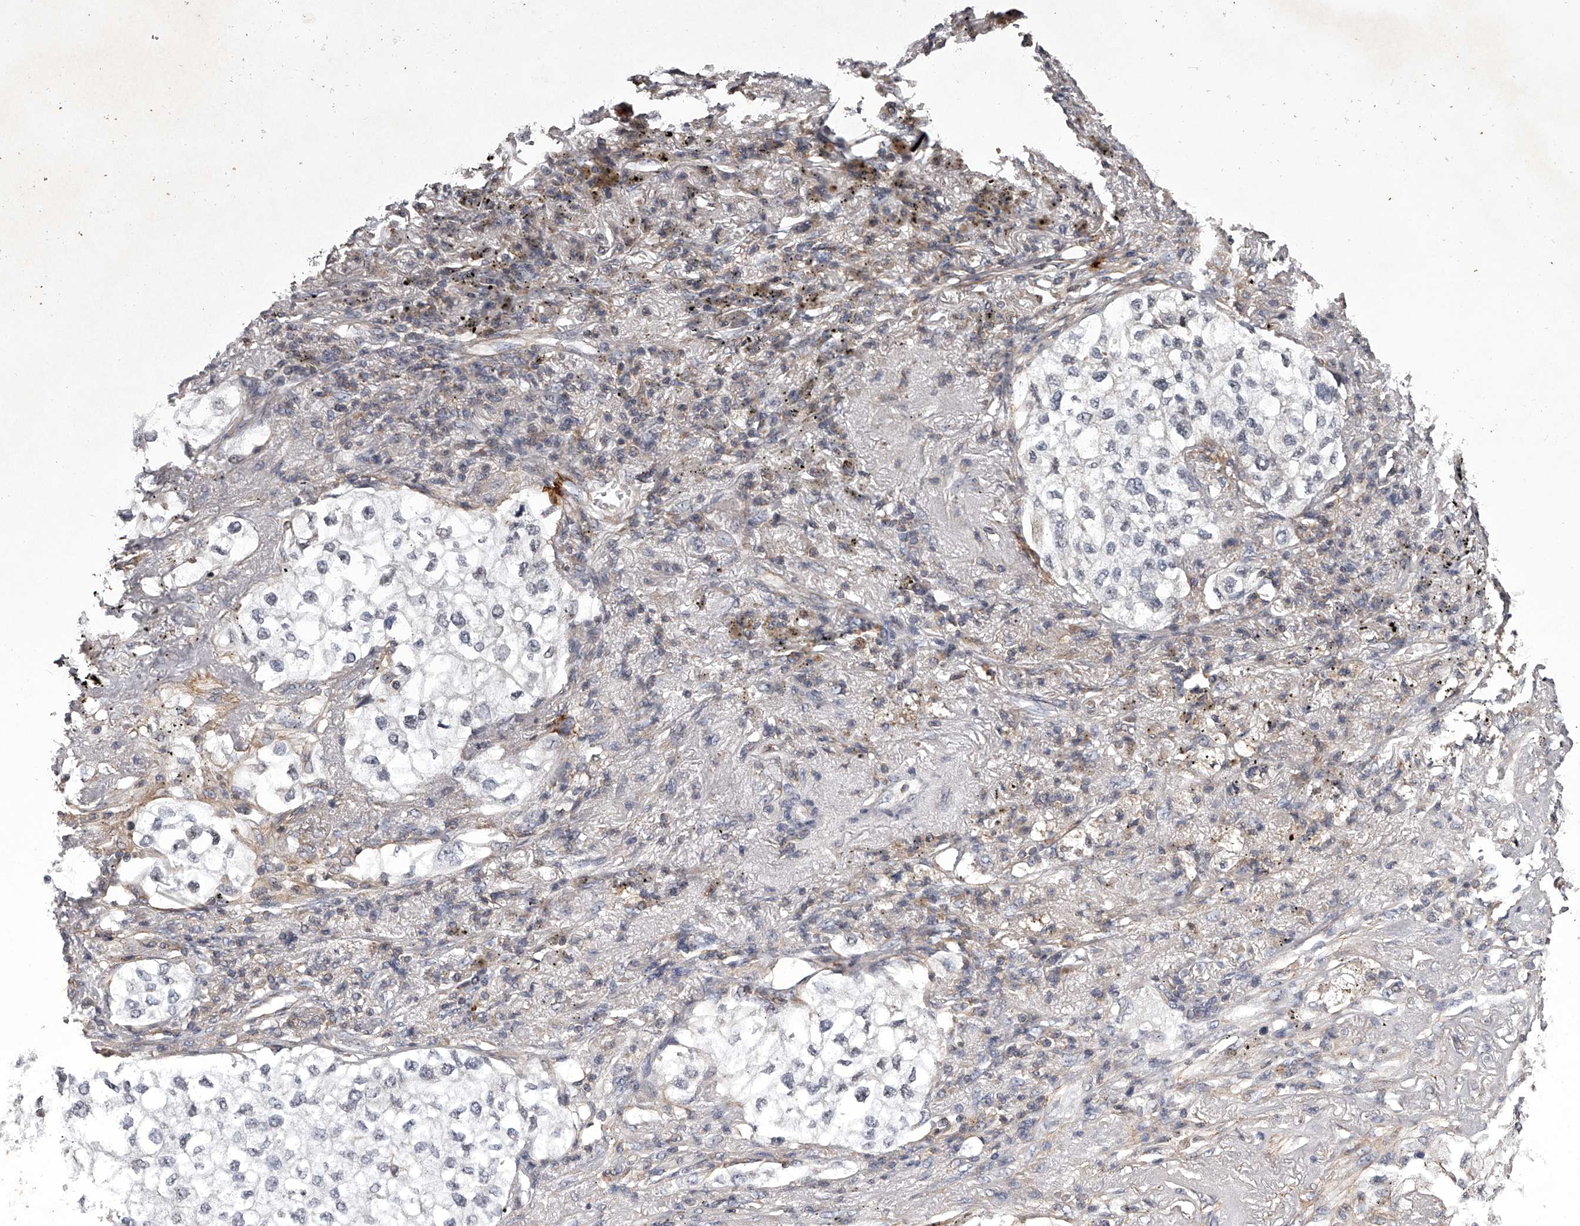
{"staining": {"intensity": "negative", "quantity": "none", "location": "none"}, "tissue": "lung cancer", "cell_type": "Tumor cells", "image_type": "cancer", "snomed": [{"axis": "morphology", "description": "Adenocarcinoma, NOS"}, {"axis": "topography", "description": "Lung"}], "caption": "This is an IHC image of human lung adenocarcinoma. There is no positivity in tumor cells.", "gene": "RRP36", "patient": {"sex": "male", "age": 63}}